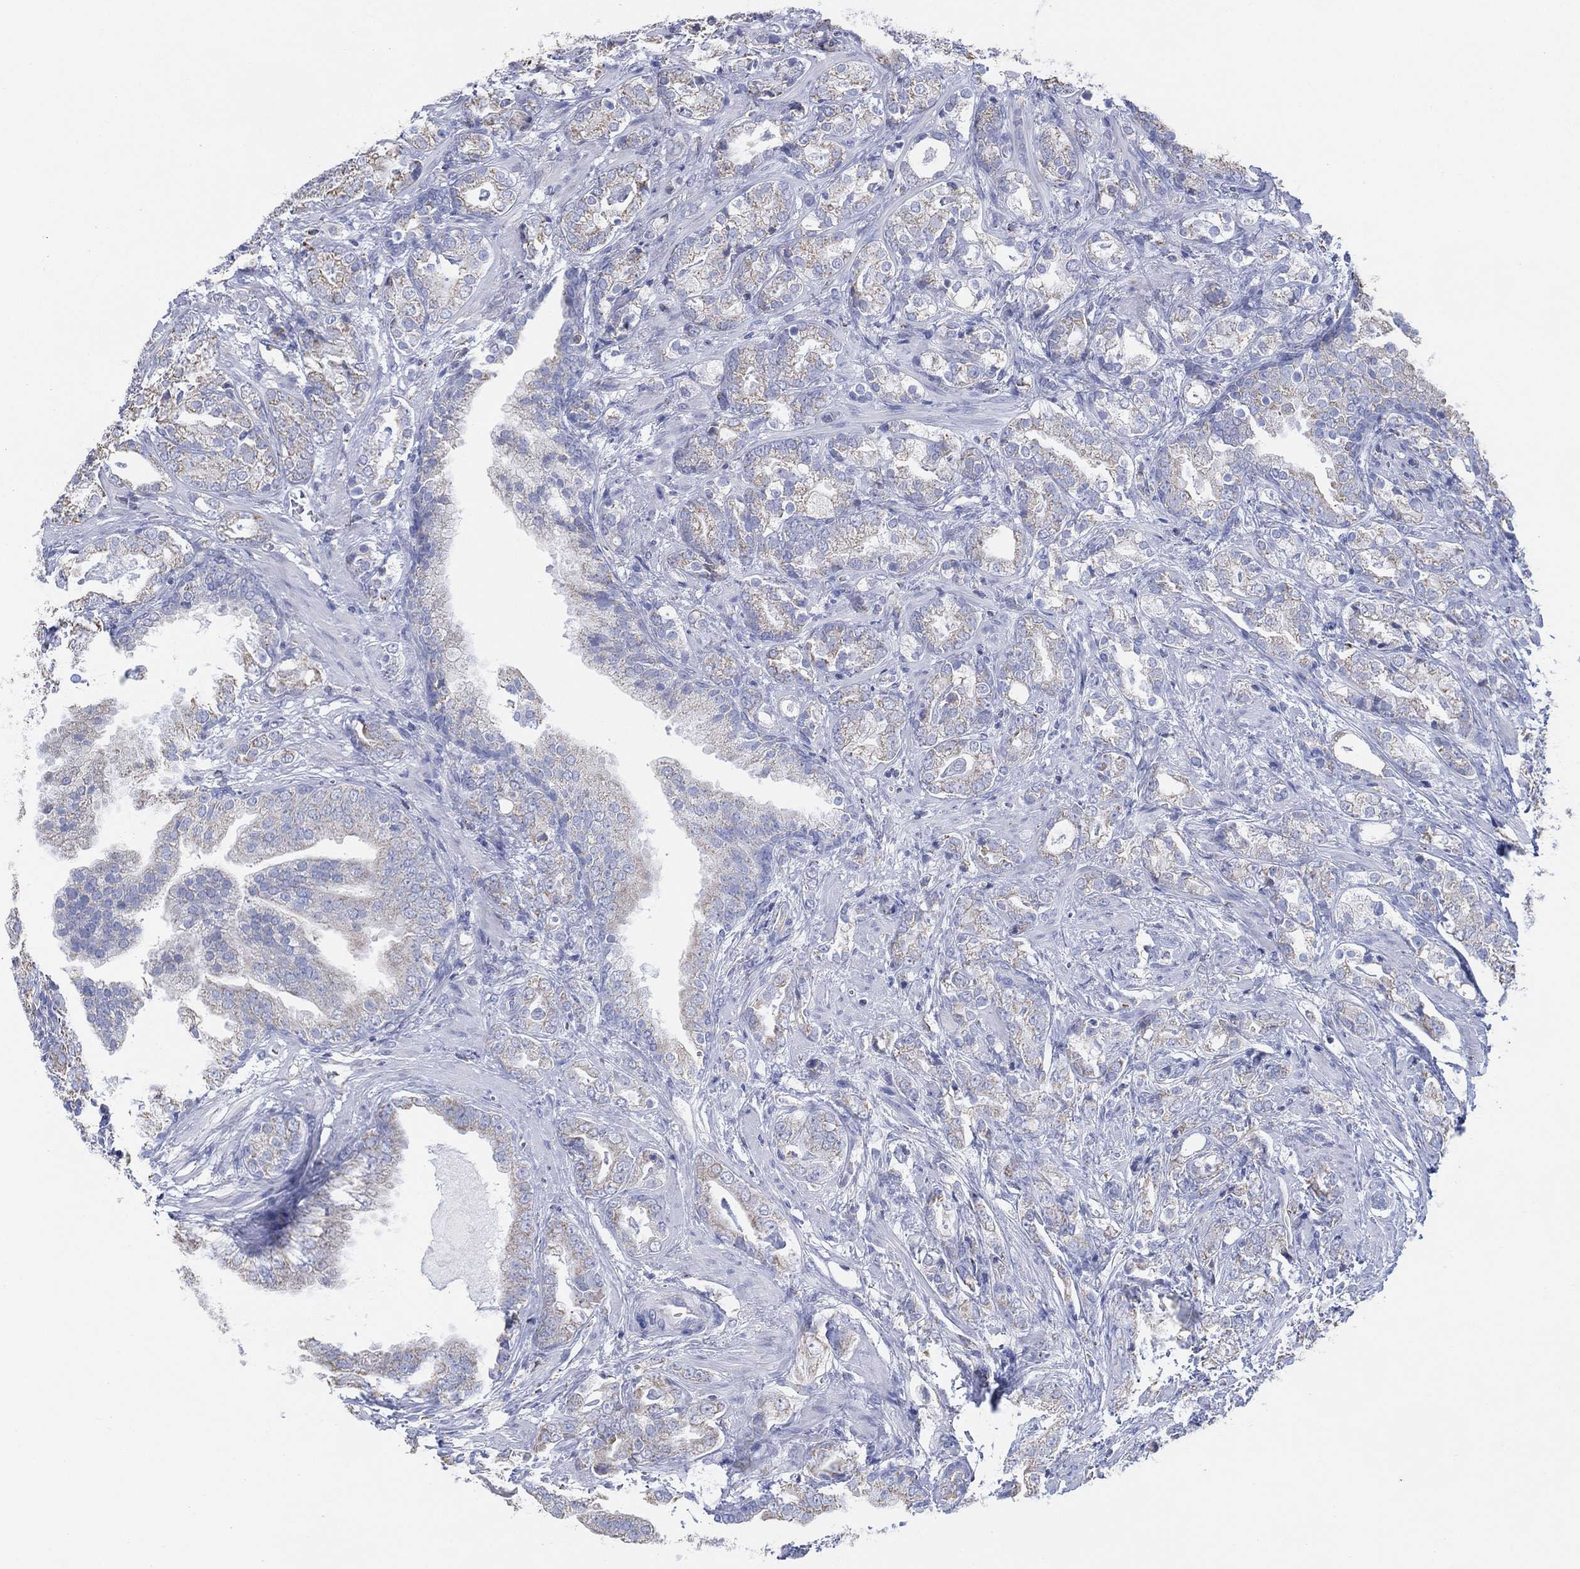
{"staining": {"intensity": "weak", "quantity": "<25%", "location": "cytoplasmic/membranous"}, "tissue": "prostate cancer", "cell_type": "Tumor cells", "image_type": "cancer", "snomed": [{"axis": "morphology", "description": "Adenocarcinoma, NOS"}, {"axis": "topography", "description": "Prostate"}], "caption": "Immunohistochemistry of prostate cancer exhibits no expression in tumor cells.", "gene": "CFTR", "patient": {"sex": "male", "age": 57}}